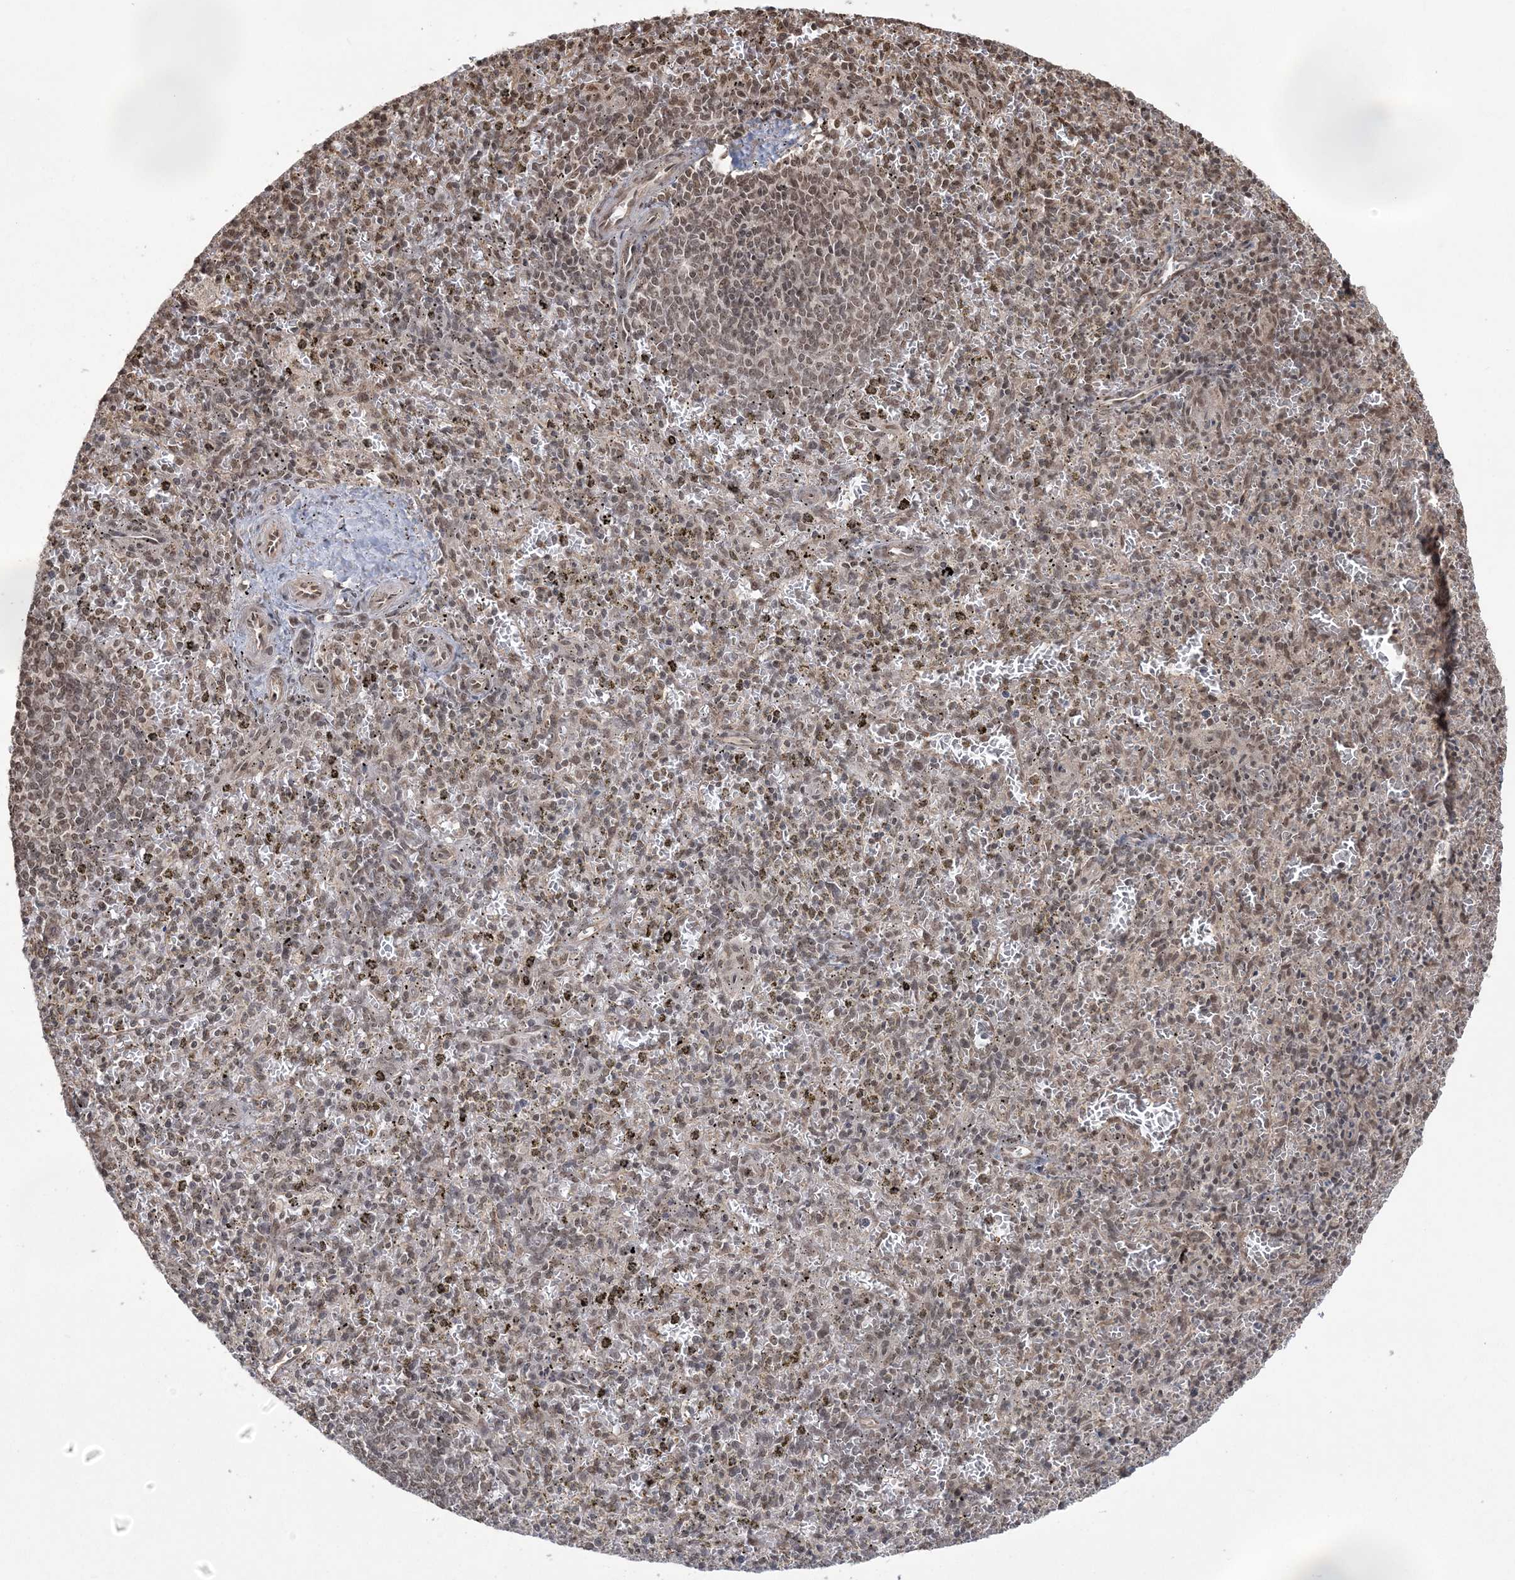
{"staining": {"intensity": "weak", "quantity": "25%-75%", "location": "nuclear"}, "tissue": "spleen", "cell_type": "Cells in red pulp", "image_type": "normal", "snomed": [{"axis": "morphology", "description": "Normal tissue, NOS"}, {"axis": "topography", "description": "Spleen"}], "caption": "Weak nuclear positivity for a protein is present in about 25%-75% of cells in red pulp of normal spleen using immunohistochemistry.", "gene": "ZNF839", "patient": {"sex": "male", "age": 72}}